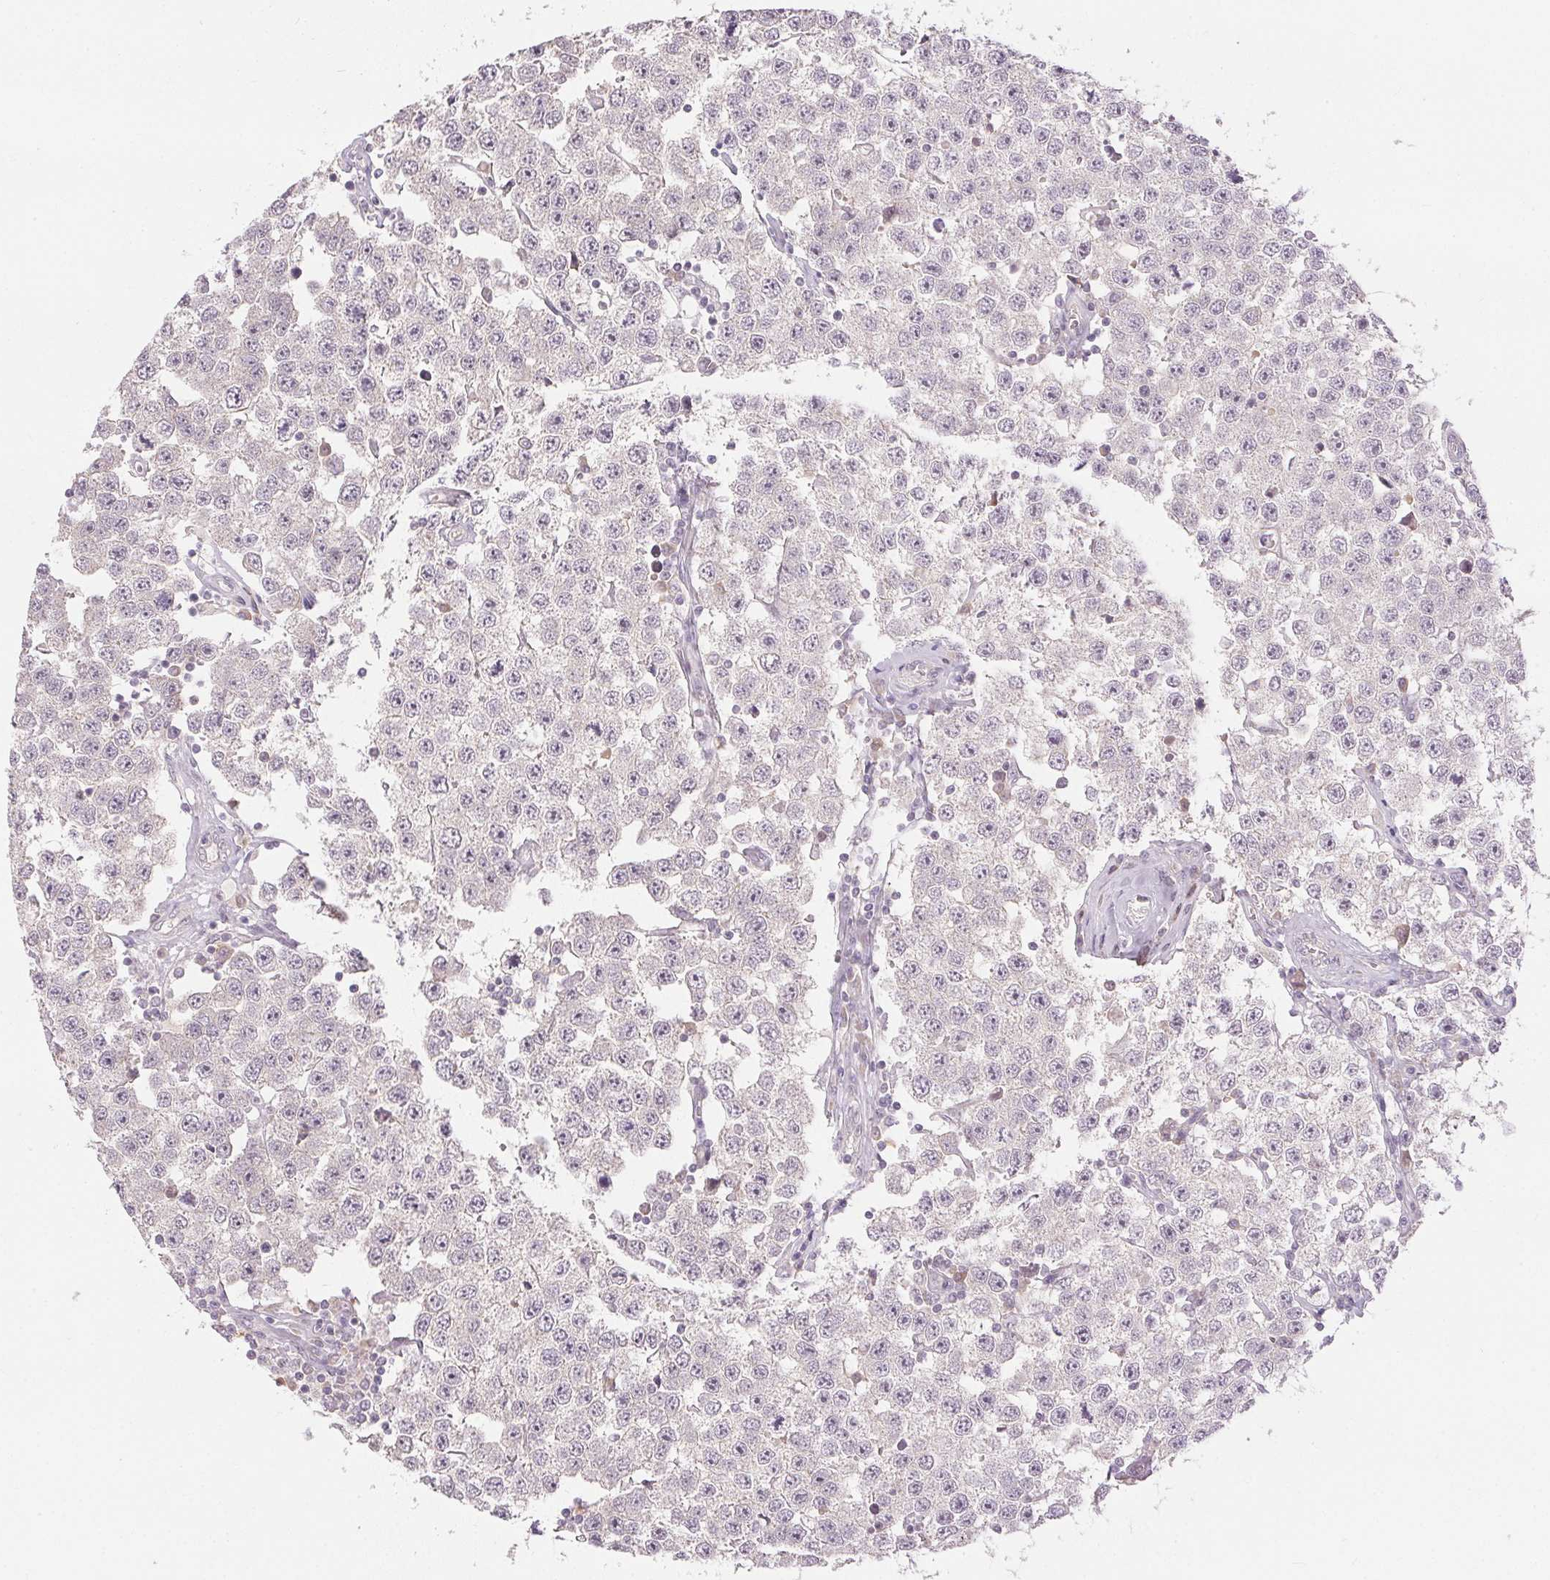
{"staining": {"intensity": "negative", "quantity": "none", "location": "none"}, "tissue": "testis cancer", "cell_type": "Tumor cells", "image_type": "cancer", "snomed": [{"axis": "morphology", "description": "Seminoma, NOS"}, {"axis": "topography", "description": "Testis"}], "caption": "High magnification brightfield microscopy of seminoma (testis) stained with DAB (brown) and counterstained with hematoxylin (blue): tumor cells show no significant staining. Nuclei are stained in blue.", "gene": "TTC23L", "patient": {"sex": "male", "age": 34}}